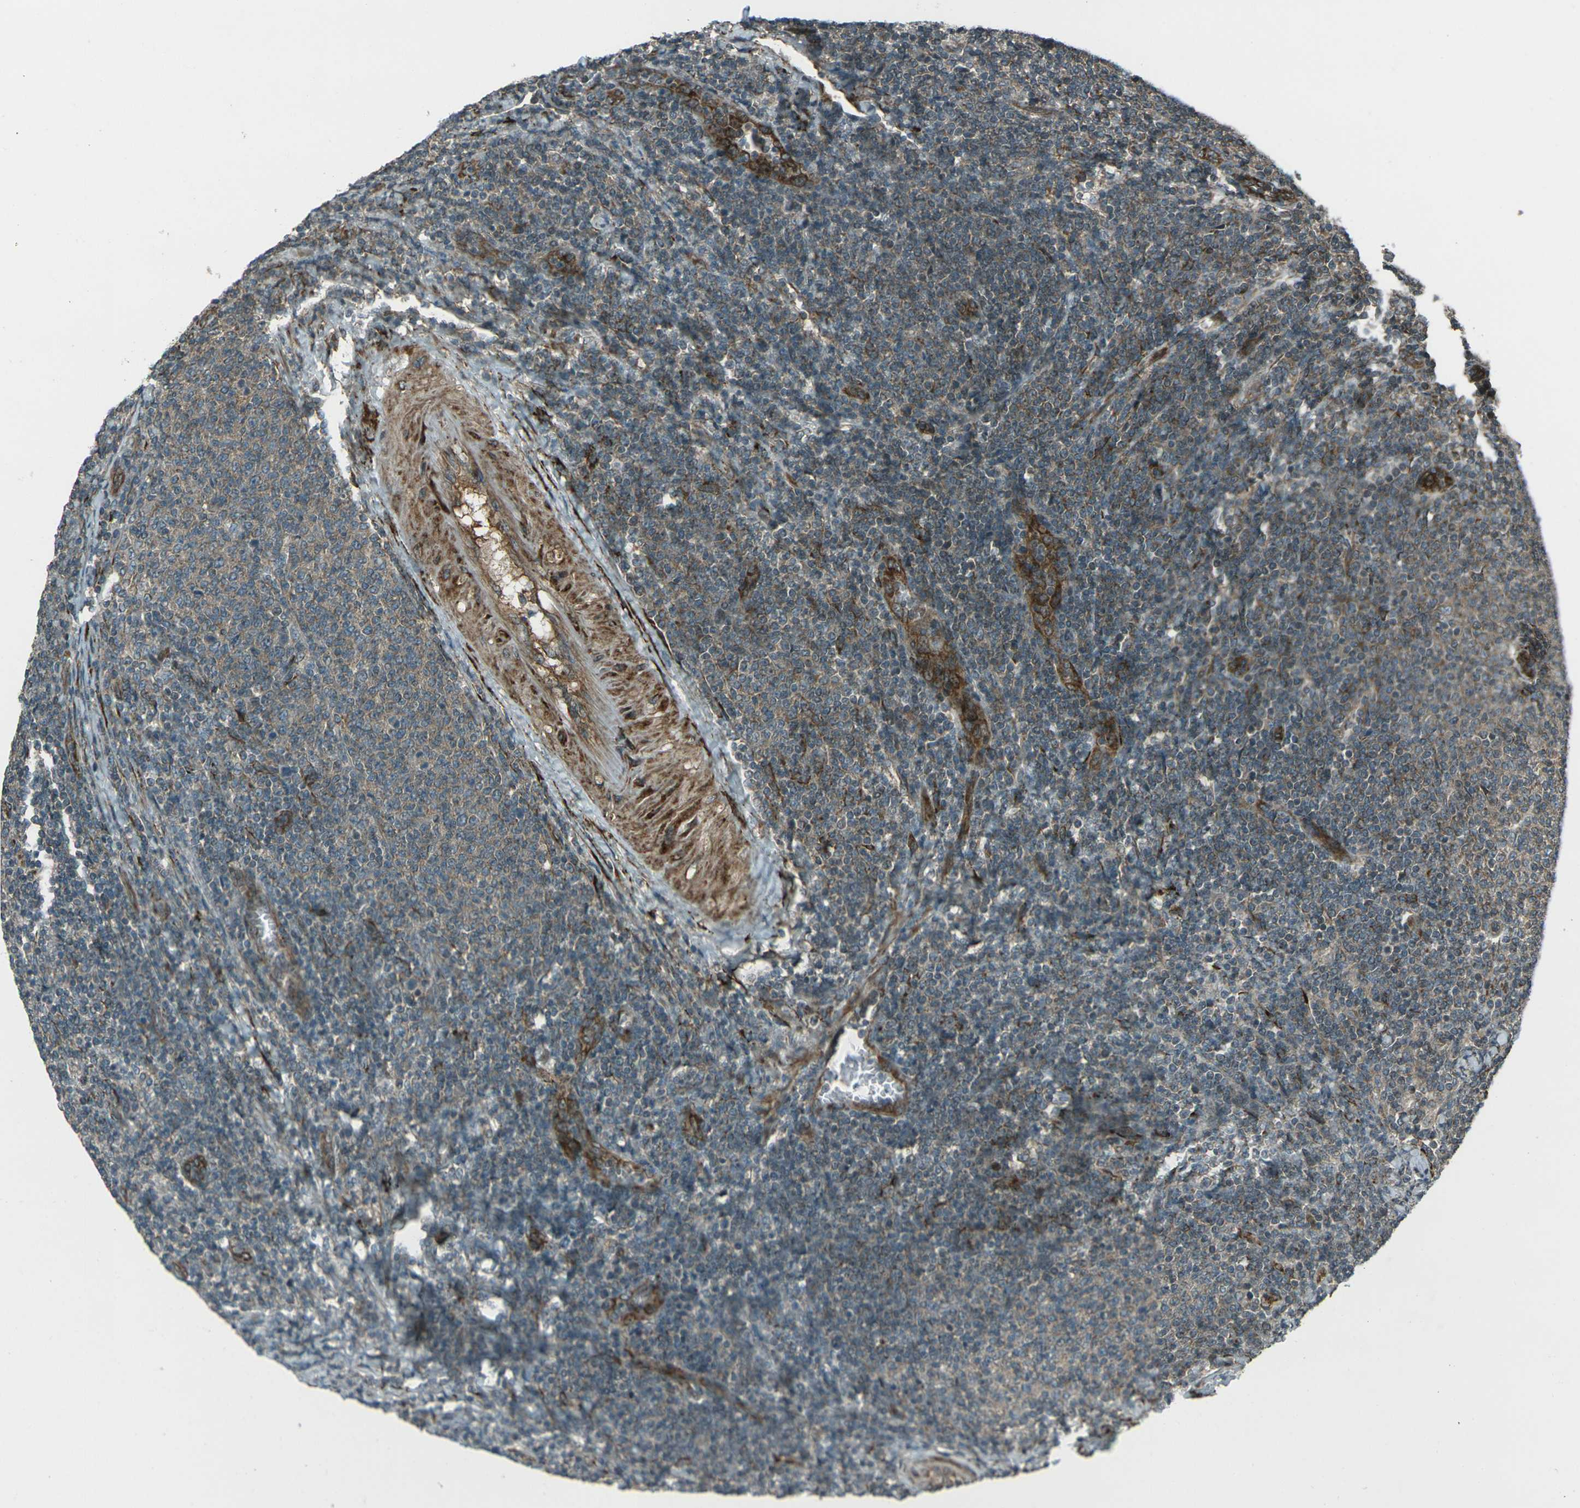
{"staining": {"intensity": "weak", "quantity": ">75%", "location": "cytoplasmic/membranous"}, "tissue": "lymphoma", "cell_type": "Tumor cells", "image_type": "cancer", "snomed": [{"axis": "morphology", "description": "Malignant lymphoma, non-Hodgkin's type, Low grade"}, {"axis": "topography", "description": "Lymph node"}], "caption": "An immunohistochemistry (IHC) micrograph of tumor tissue is shown. Protein staining in brown shows weak cytoplasmic/membranous positivity in lymphoma within tumor cells.", "gene": "LSMEM1", "patient": {"sex": "male", "age": 66}}